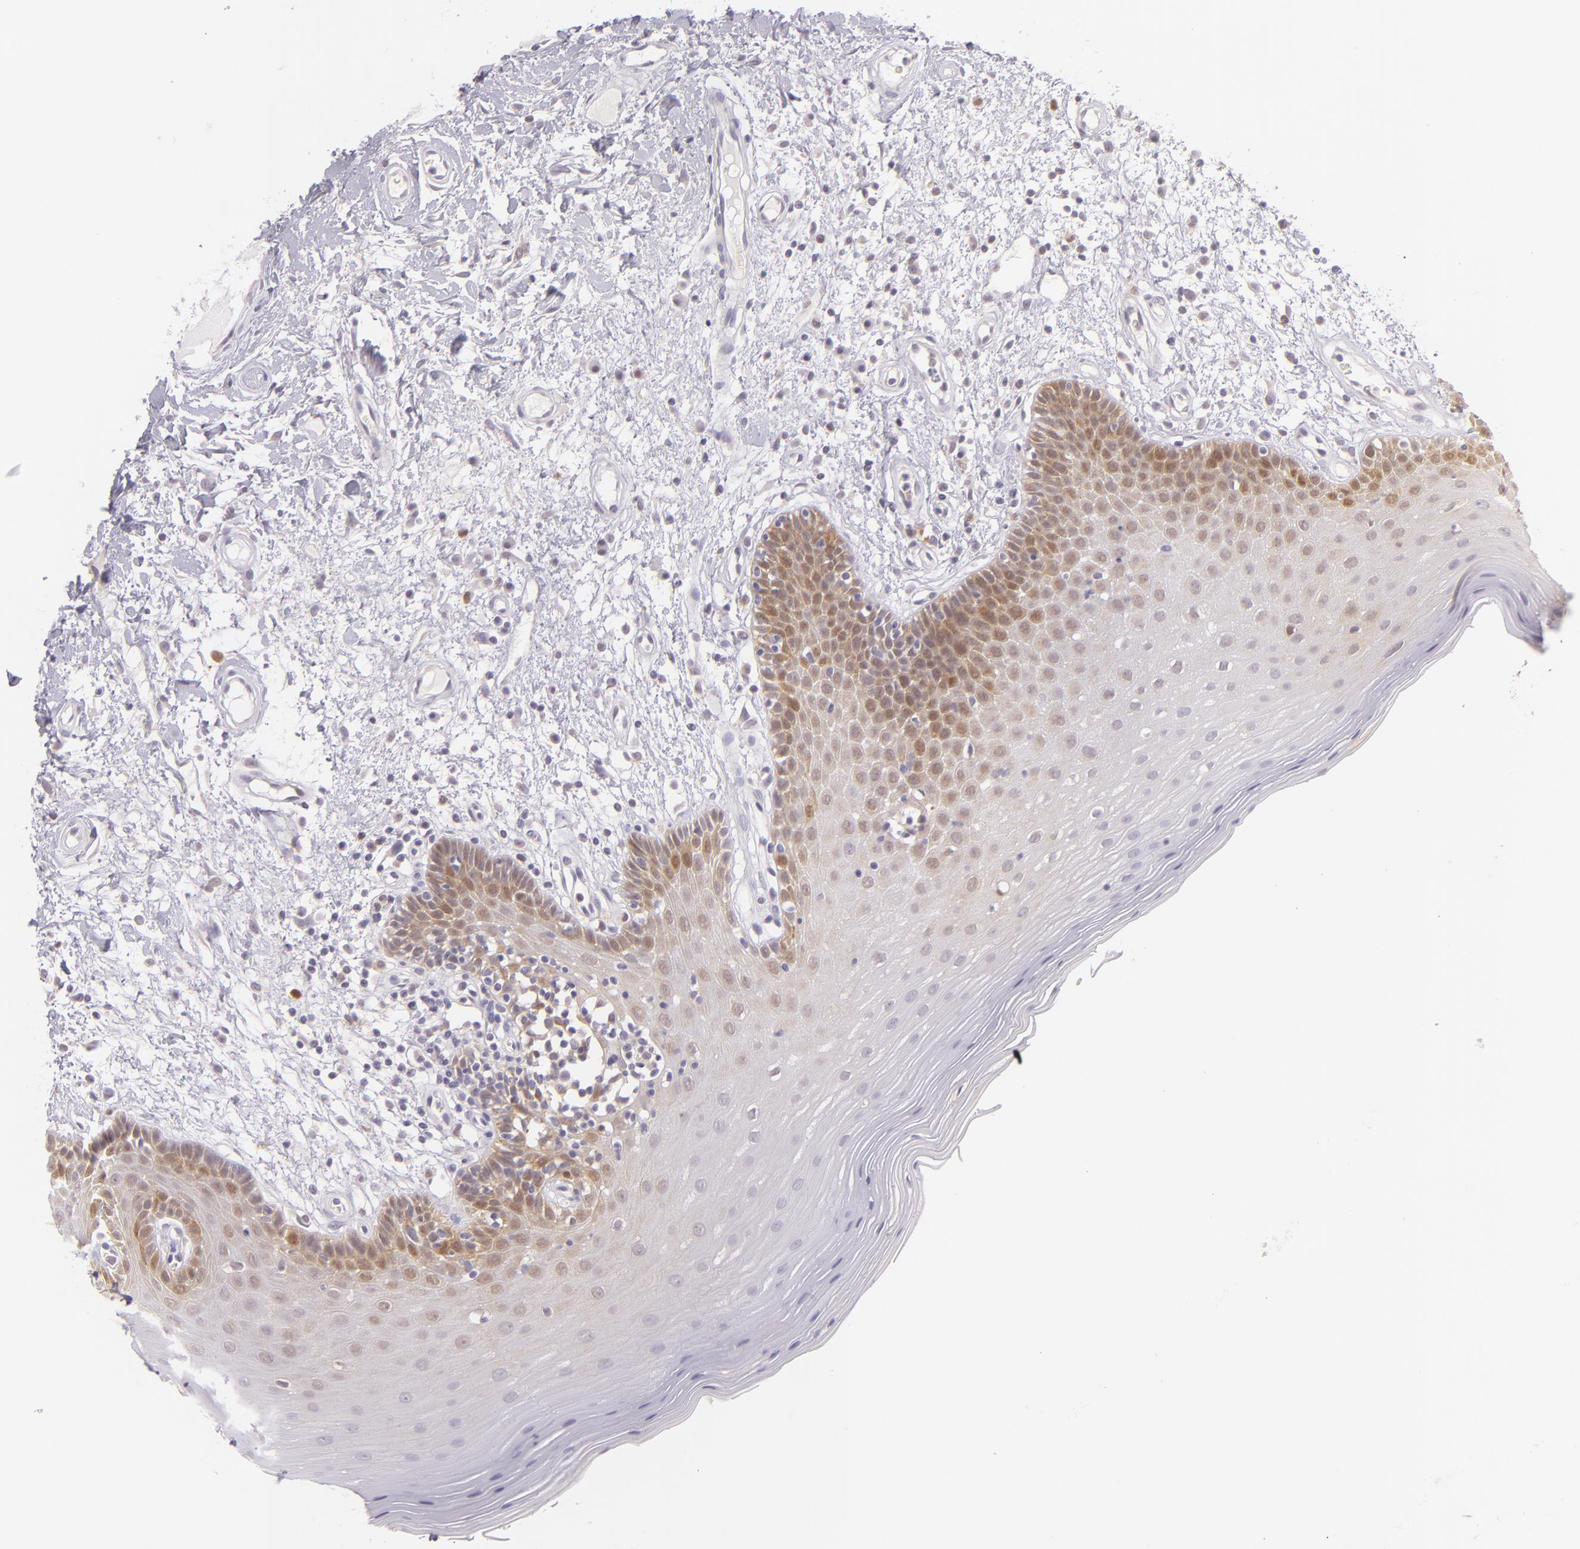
{"staining": {"intensity": "strong", "quantity": "25%-75%", "location": "cytoplasmic/membranous,nuclear"}, "tissue": "oral mucosa", "cell_type": "Squamous epithelial cells", "image_type": "normal", "snomed": [{"axis": "morphology", "description": "Normal tissue, NOS"}, {"axis": "morphology", "description": "Squamous cell carcinoma, NOS"}, {"axis": "topography", "description": "Skeletal muscle"}, {"axis": "topography", "description": "Oral tissue"}, {"axis": "topography", "description": "Head-Neck"}], "caption": "DAB immunohistochemical staining of normal oral mucosa demonstrates strong cytoplasmic/membranous,nuclear protein staining in about 25%-75% of squamous epithelial cells.", "gene": "HSPH1", "patient": {"sex": "male", "age": 71}}